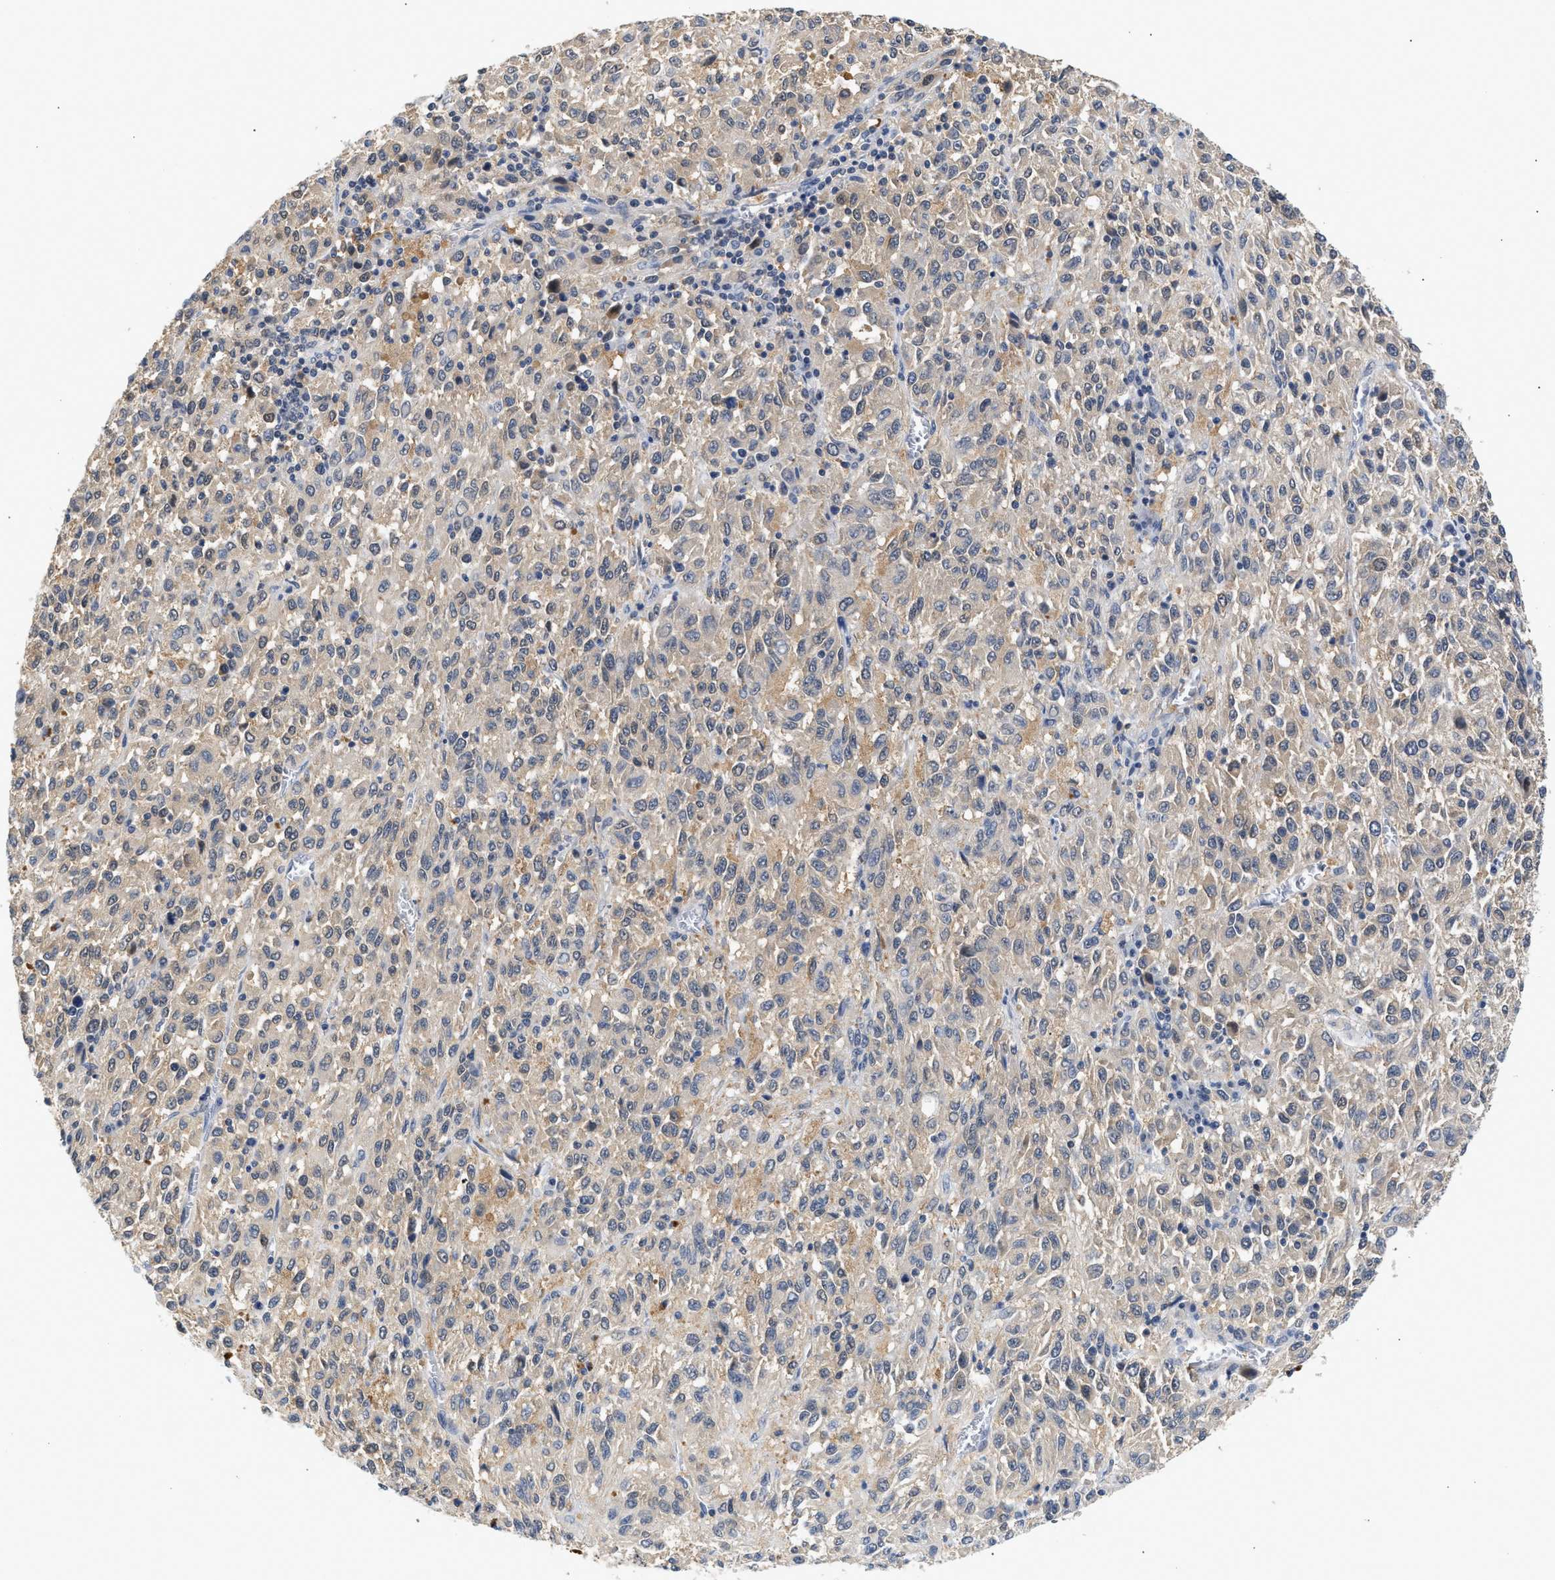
{"staining": {"intensity": "weak", "quantity": "<25%", "location": "cytoplasmic/membranous"}, "tissue": "melanoma", "cell_type": "Tumor cells", "image_type": "cancer", "snomed": [{"axis": "morphology", "description": "Malignant melanoma, Metastatic site"}, {"axis": "topography", "description": "Lung"}], "caption": "Immunohistochemical staining of human melanoma reveals no significant expression in tumor cells. (DAB (3,3'-diaminobenzidine) immunohistochemistry, high magnification).", "gene": "PPM1L", "patient": {"sex": "male", "age": 64}}